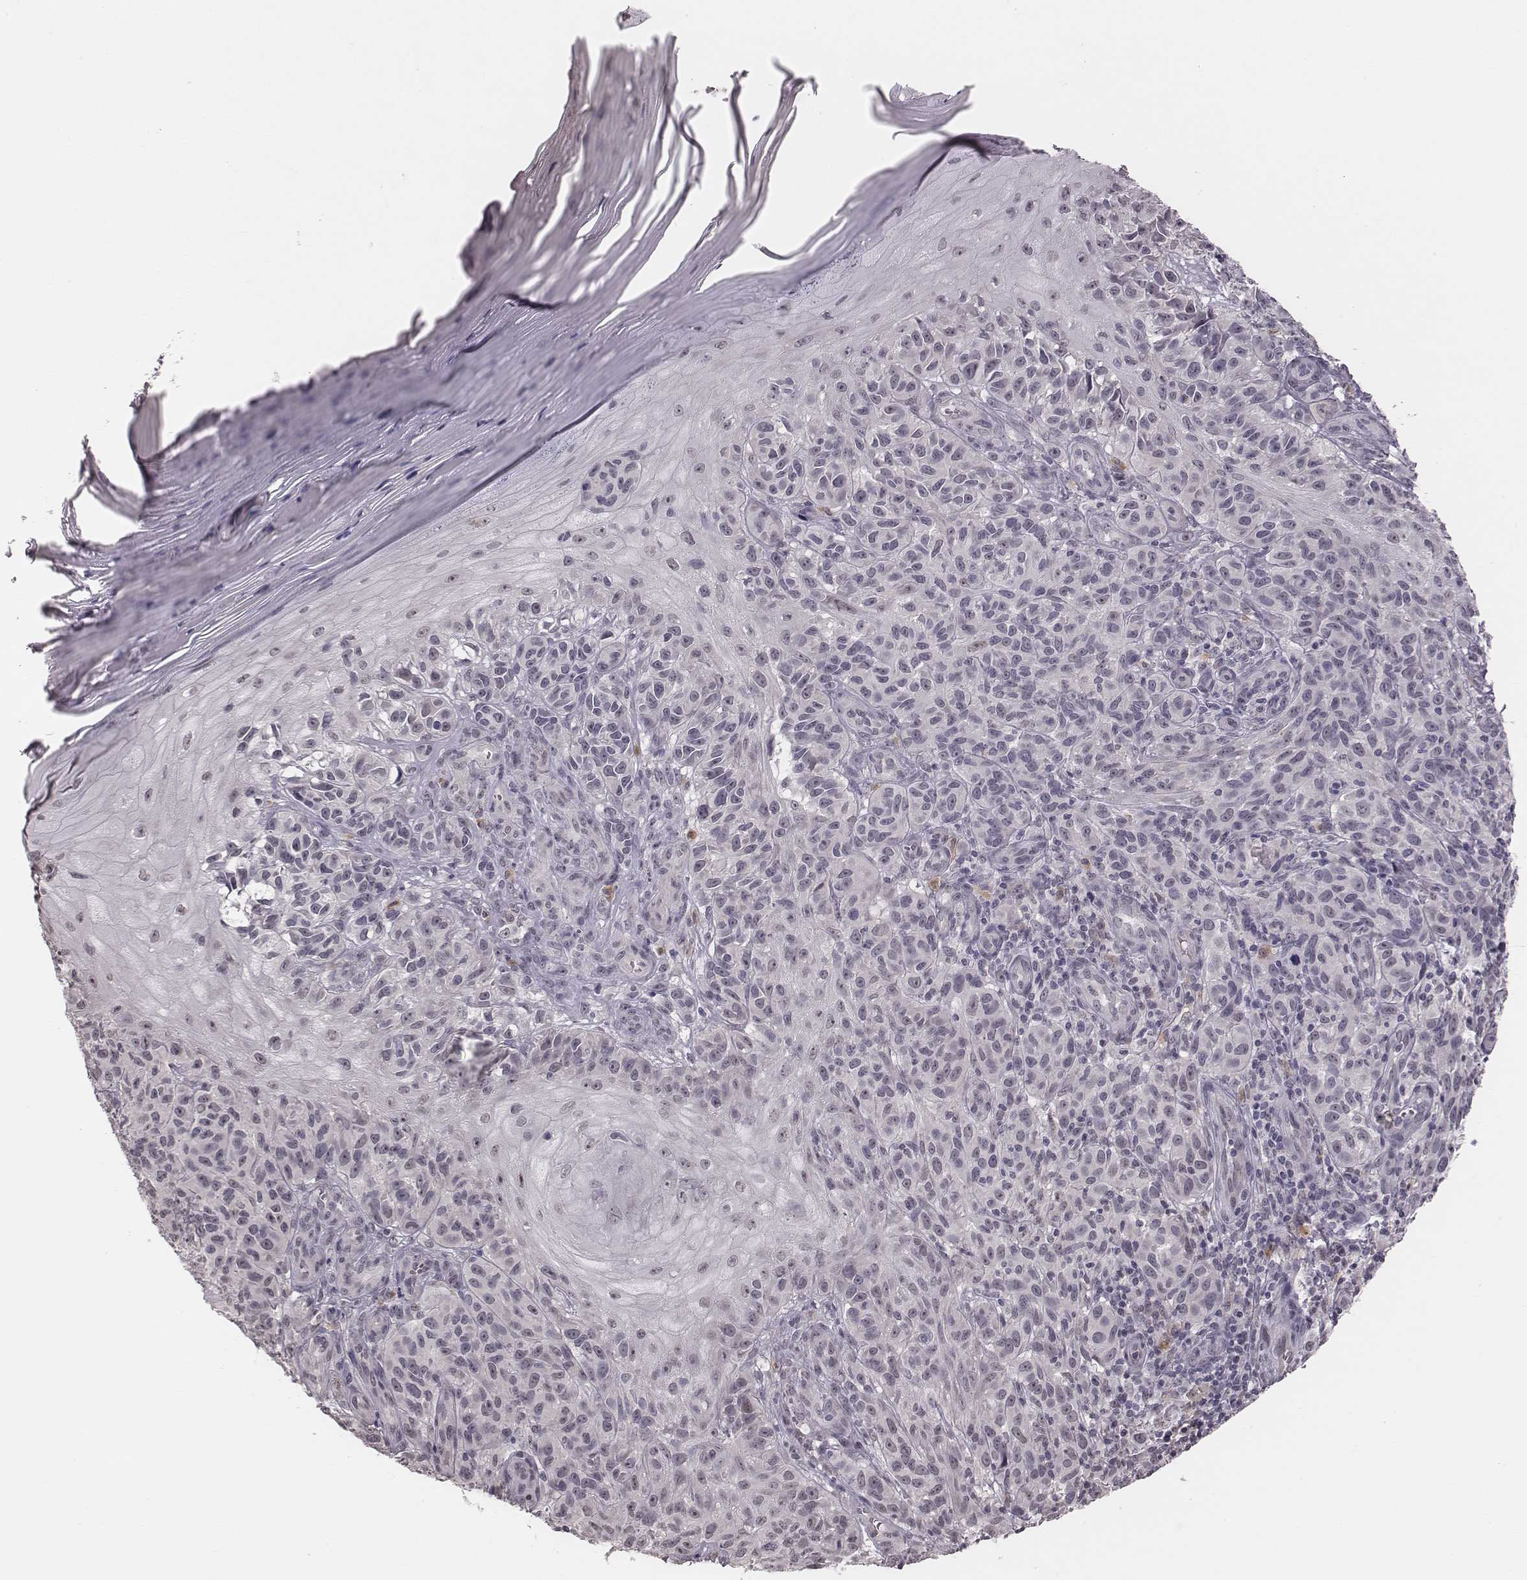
{"staining": {"intensity": "negative", "quantity": "none", "location": "none"}, "tissue": "melanoma", "cell_type": "Tumor cells", "image_type": "cancer", "snomed": [{"axis": "morphology", "description": "Malignant melanoma, NOS"}, {"axis": "topography", "description": "Skin"}], "caption": "This is an immunohistochemistry (IHC) micrograph of human malignant melanoma. There is no staining in tumor cells.", "gene": "RPGRIP1", "patient": {"sex": "female", "age": 53}}